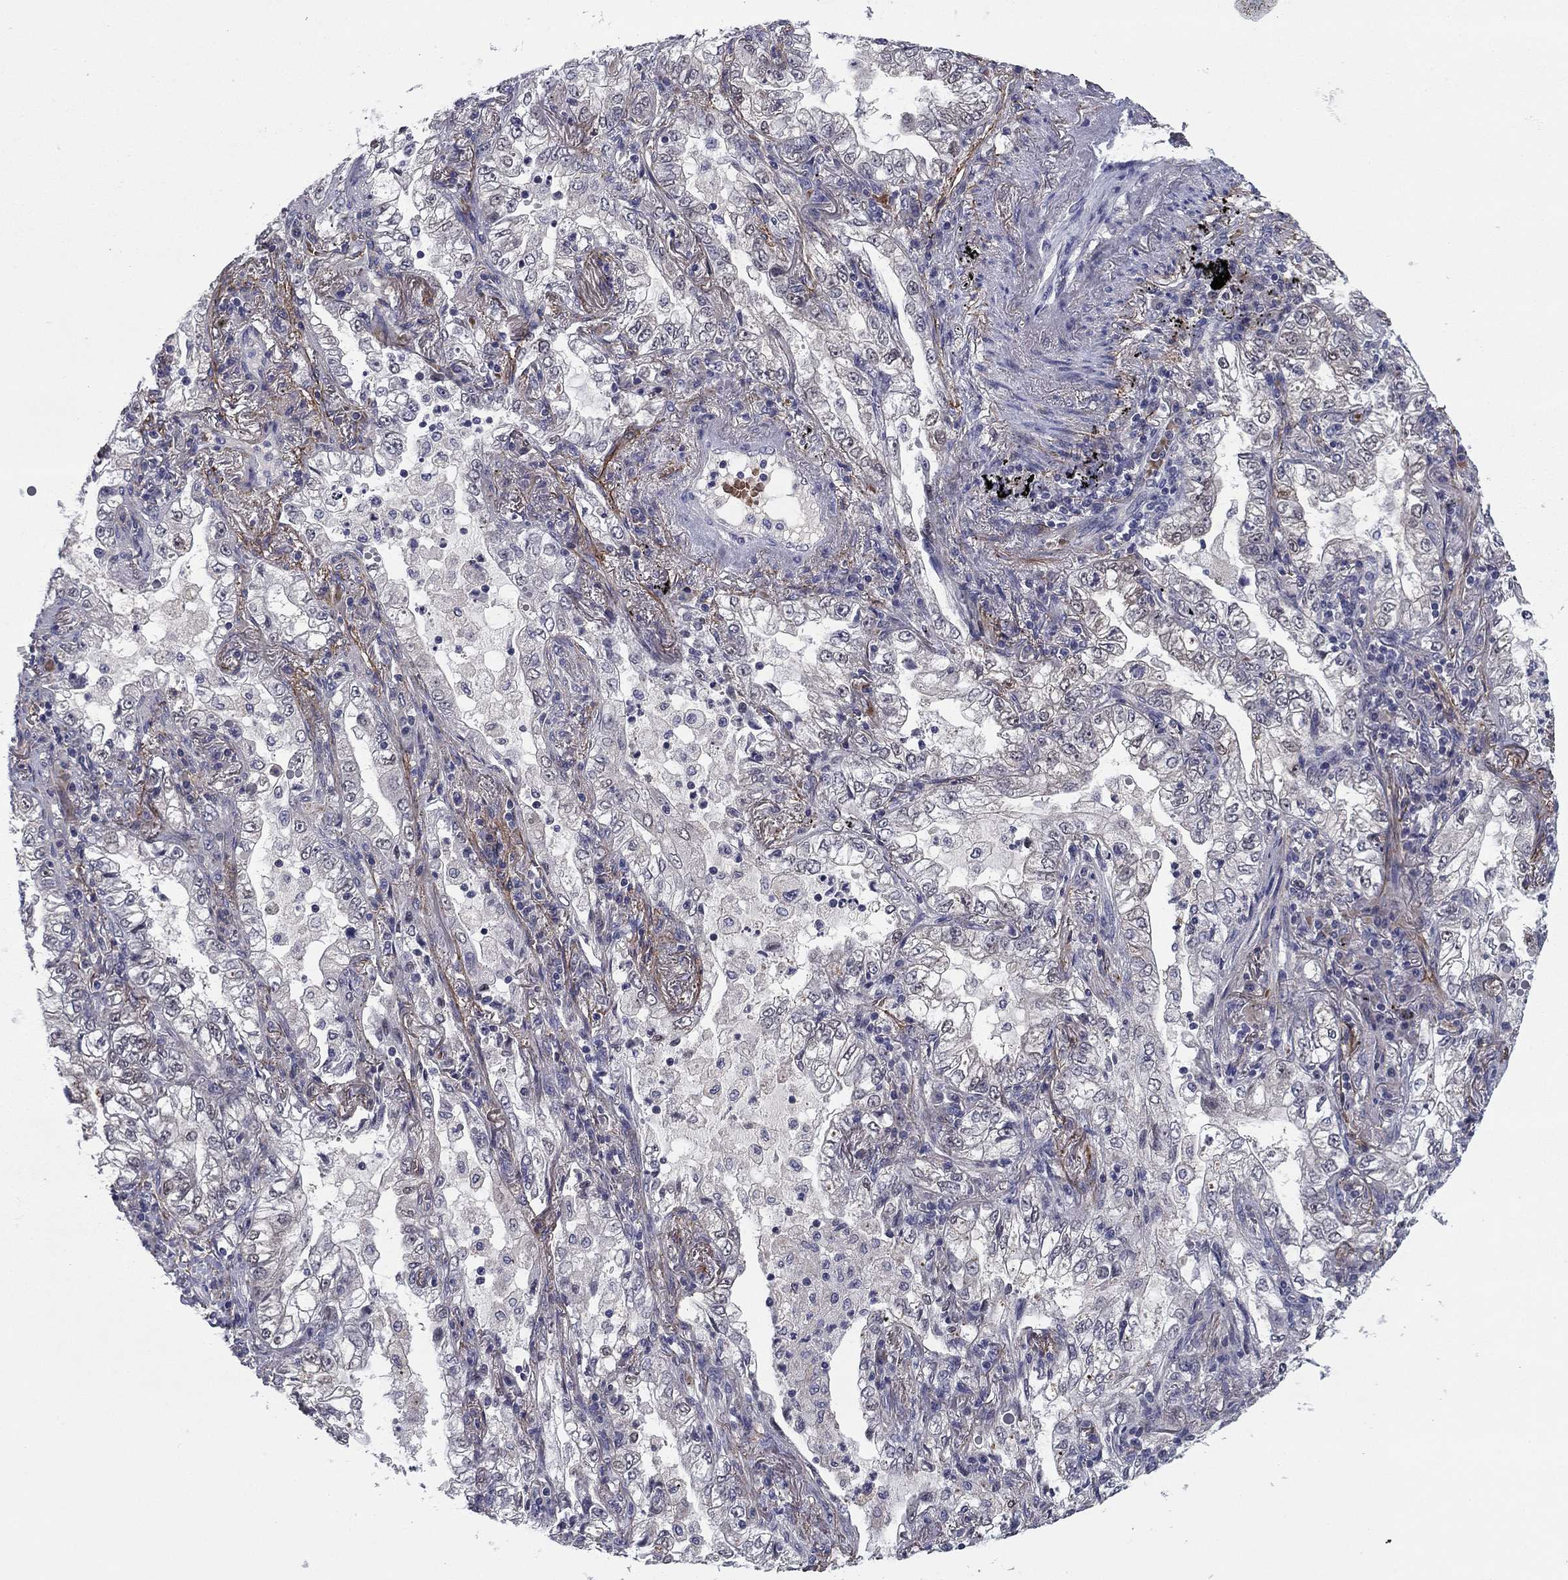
{"staining": {"intensity": "negative", "quantity": "none", "location": "none"}, "tissue": "lung cancer", "cell_type": "Tumor cells", "image_type": "cancer", "snomed": [{"axis": "morphology", "description": "Adenocarcinoma, NOS"}, {"axis": "topography", "description": "Lung"}], "caption": "Lung adenocarcinoma stained for a protein using IHC demonstrates no positivity tumor cells.", "gene": "REXO5", "patient": {"sex": "female", "age": 73}}